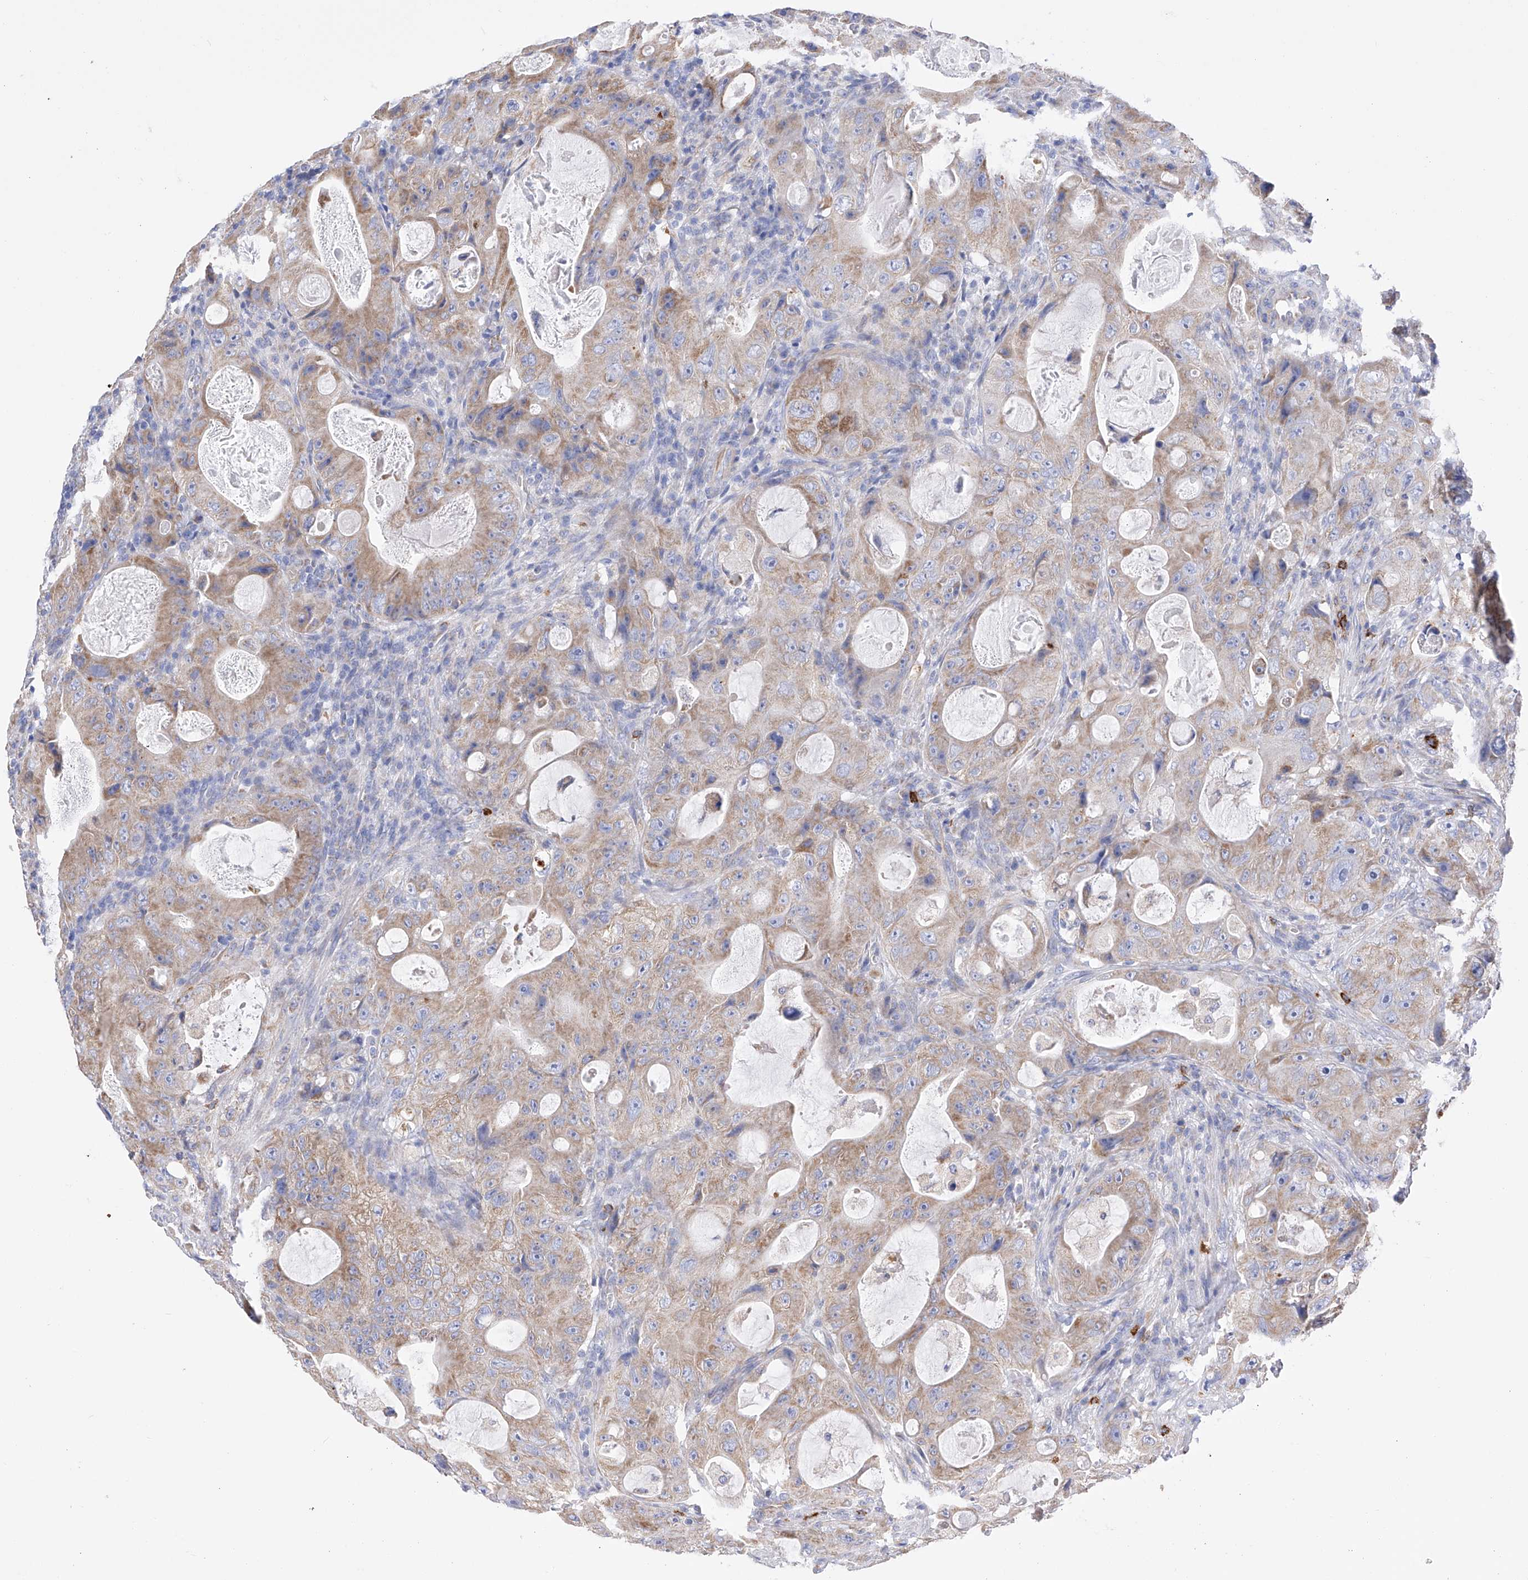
{"staining": {"intensity": "weak", "quantity": ">75%", "location": "cytoplasmic/membranous"}, "tissue": "colorectal cancer", "cell_type": "Tumor cells", "image_type": "cancer", "snomed": [{"axis": "morphology", "description": "Adenocarcinoma, NOS"}, {"axis": "topography", "description": "Colon"}], "caption": "Colorectal cancer stained with immunohistochemistry (IHC) reveals weak cytoplasmic/membranous expression in approximately >75% of tumor cells. (DAB (3,3'-diaminobenzidine) IHC with brightfield microscopy, high magnification).", "gene": "FLG", "patient": {"sex": "female", "age": 46}}